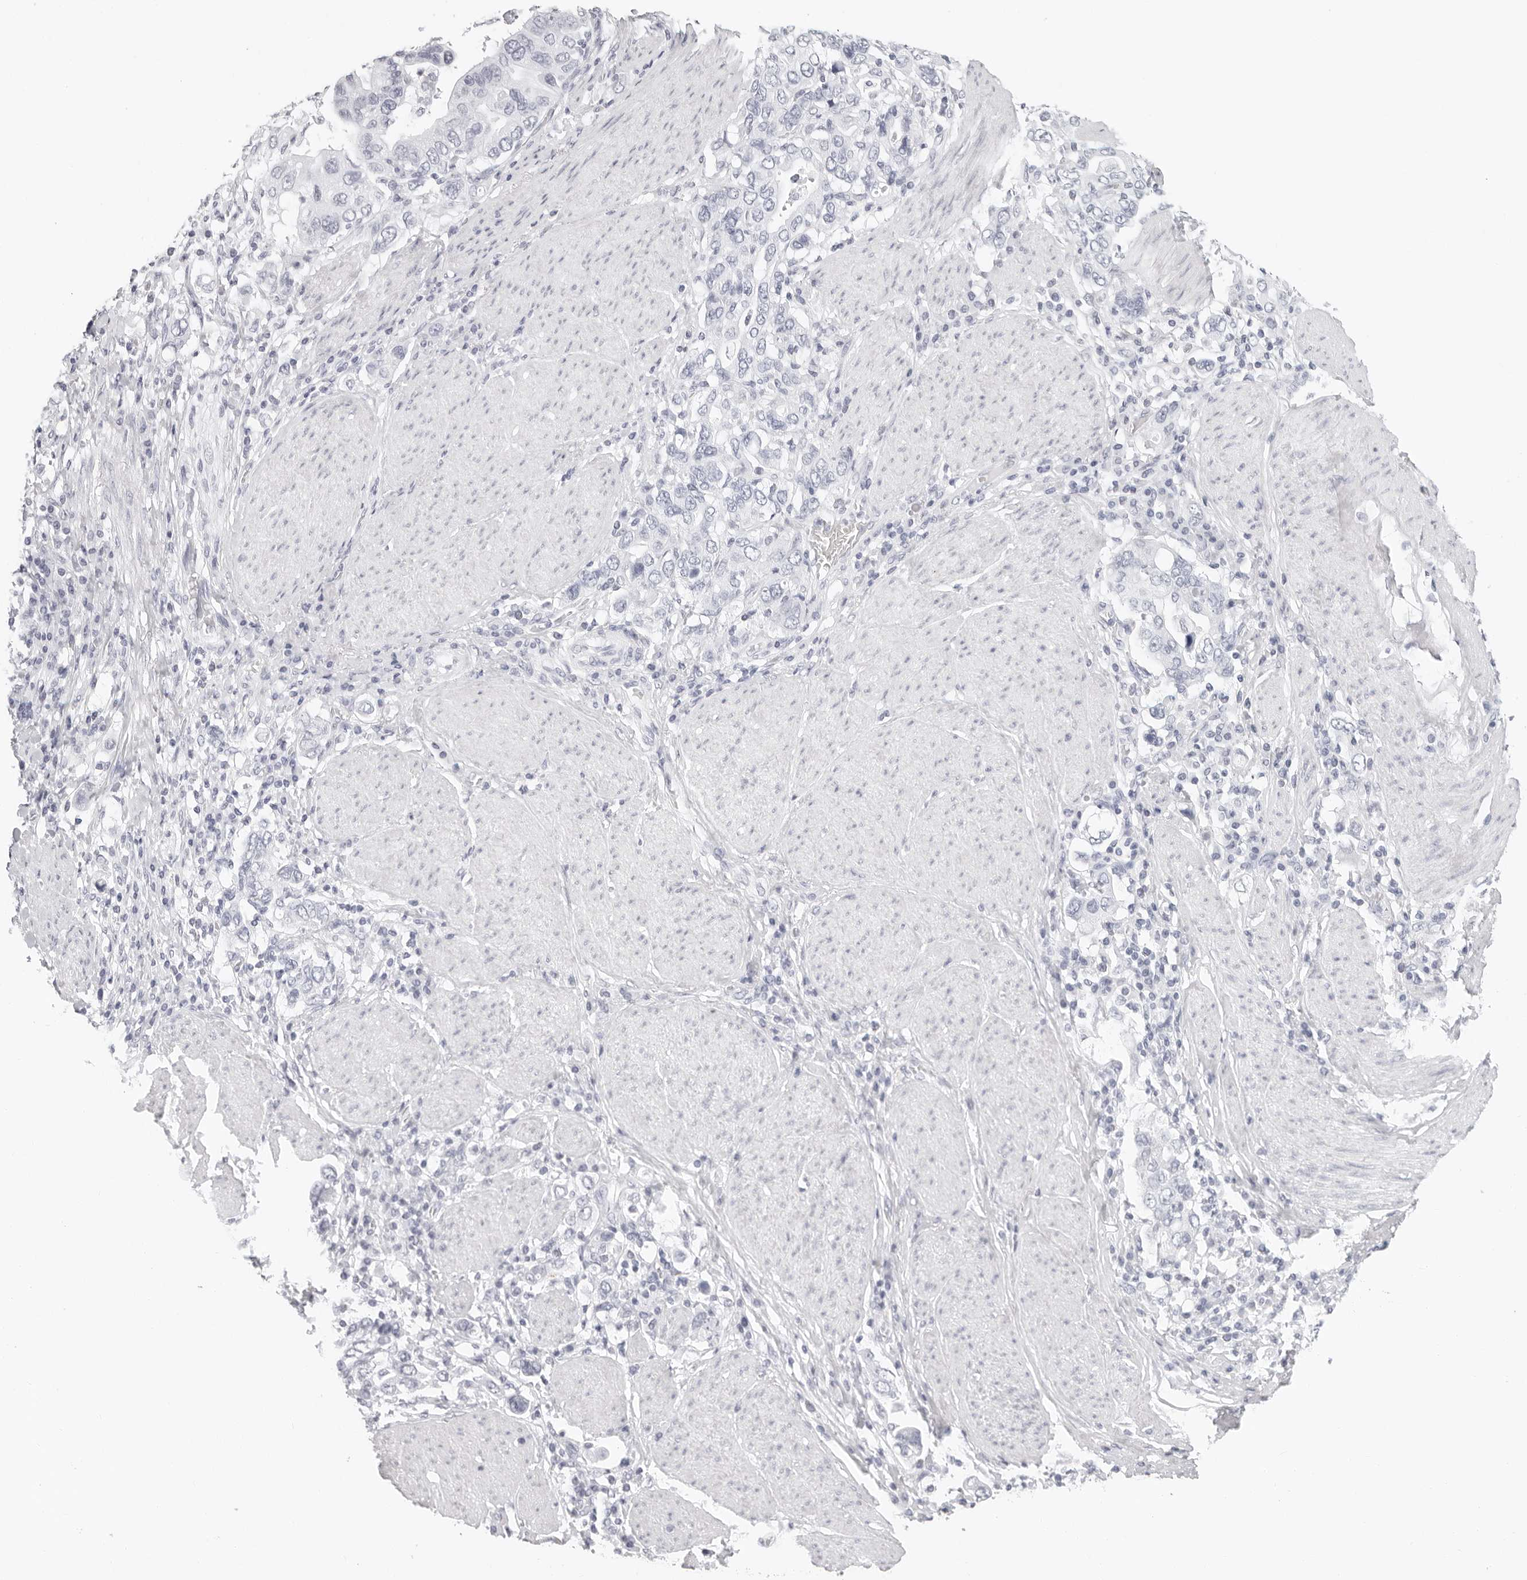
{"staining": {"intensity": "negative", "quantity": "none", "location": "none"}, "tissue": "stomach cancer", "cell_type": "Tumor cells", "image_type": "cancer", "snomed": [{"axis": "morphology", "description": "Adenocarcinoma, NOS"}, {"axis": "topography", "description": "Stomach, upper"}], "caption": "There is no significant expression in tumor cells of stomach adenocarcinoma.", "gene": "AGMAT", "patient": {"sex": "male", "age": 62}}